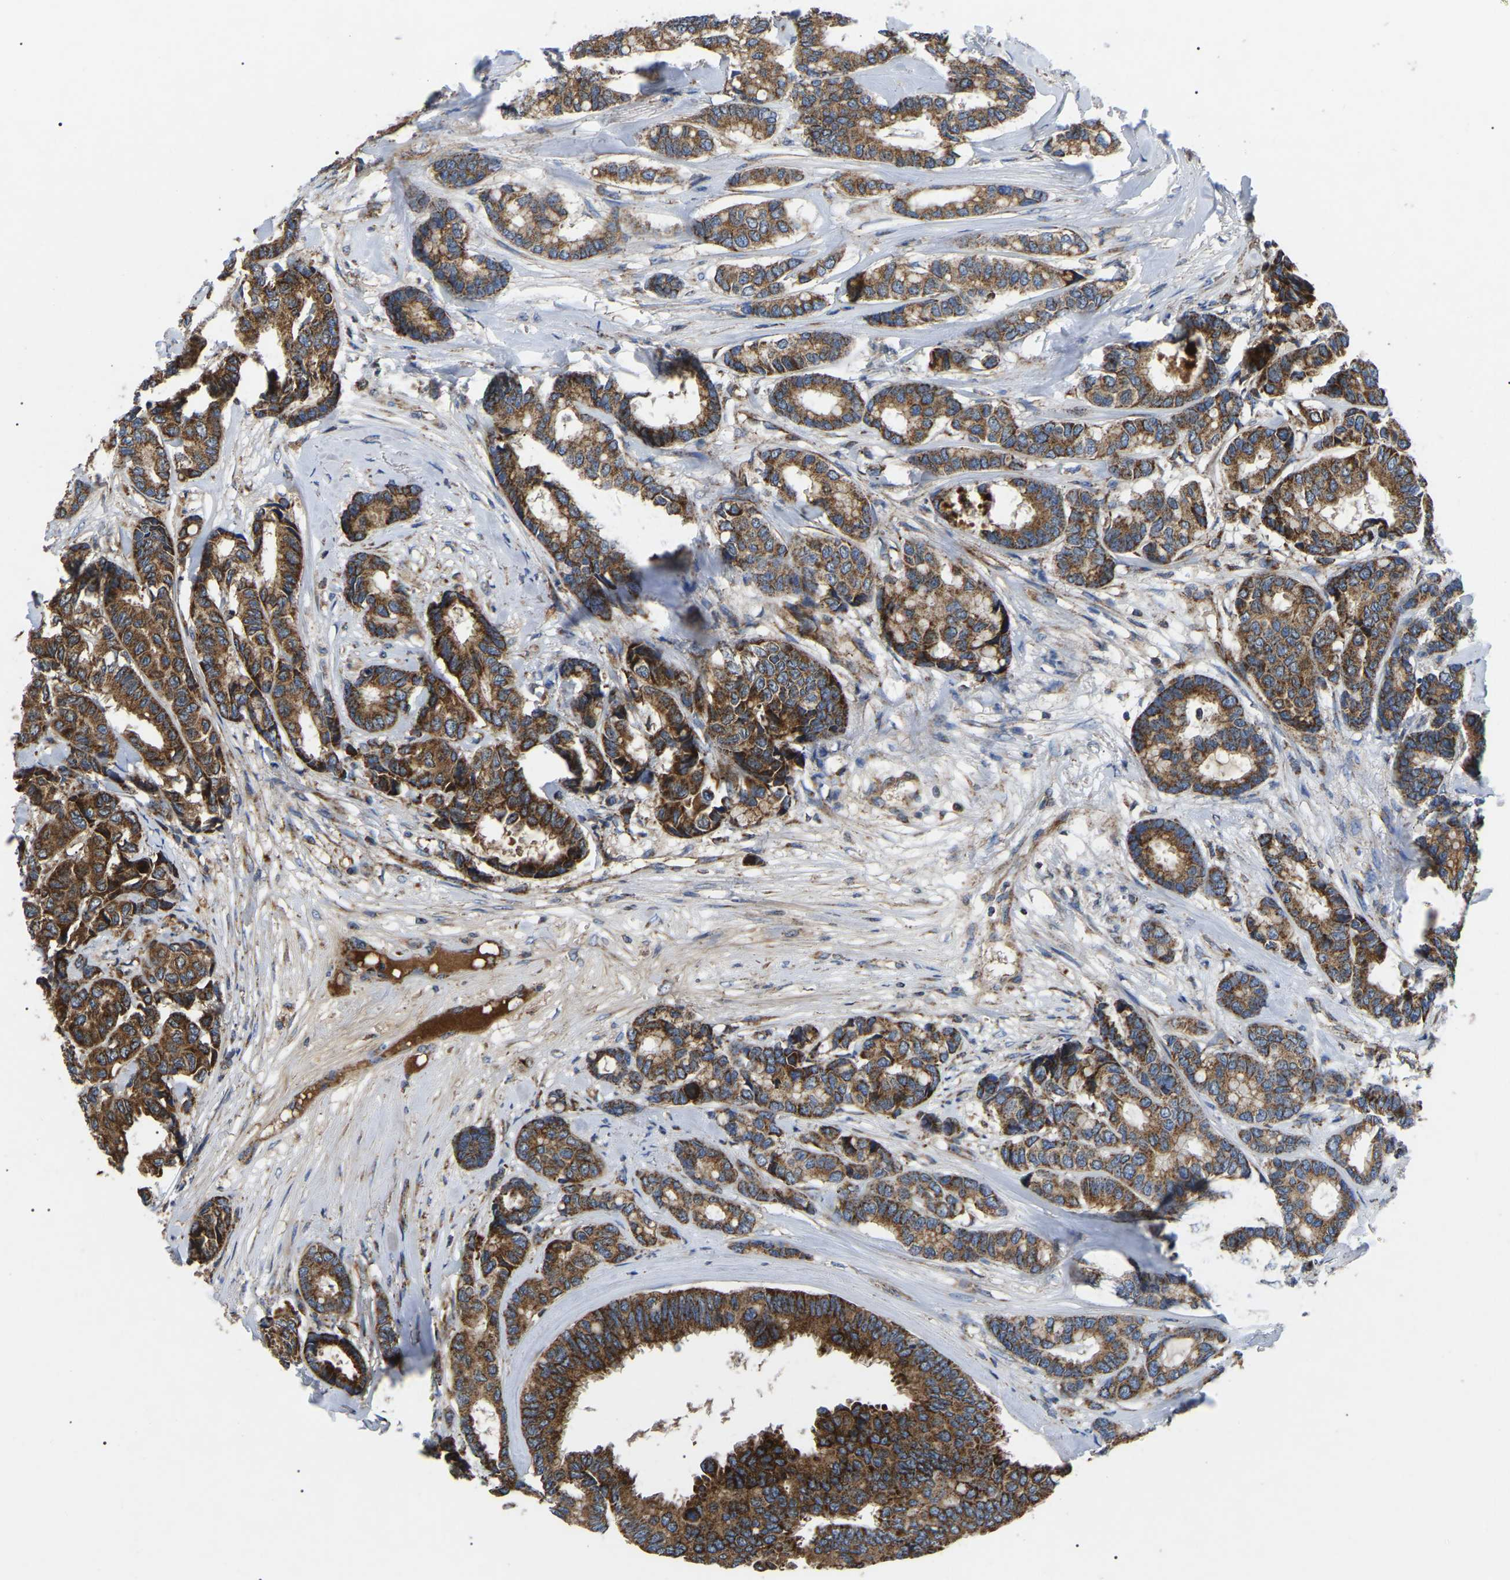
{"staining": {"intensity": "strong", "quantity": ">75%", "location": "cytoplasmic/membranous"}, "tissue": "breast cancer", "cell_type": "Tumor cells", "image_type": "cancer", "snomed": [{"axis": "morphology", "description": "Duct carcinoma"}, {"axis": "topography", "description": "Breast"}], "caption": "Human invasive ductal carcinoma (breast) stained with a protein marker shows strong staining in tumor cells.", "gene": "PPM1E", "patient": {"sex": "female", "age": 87}}